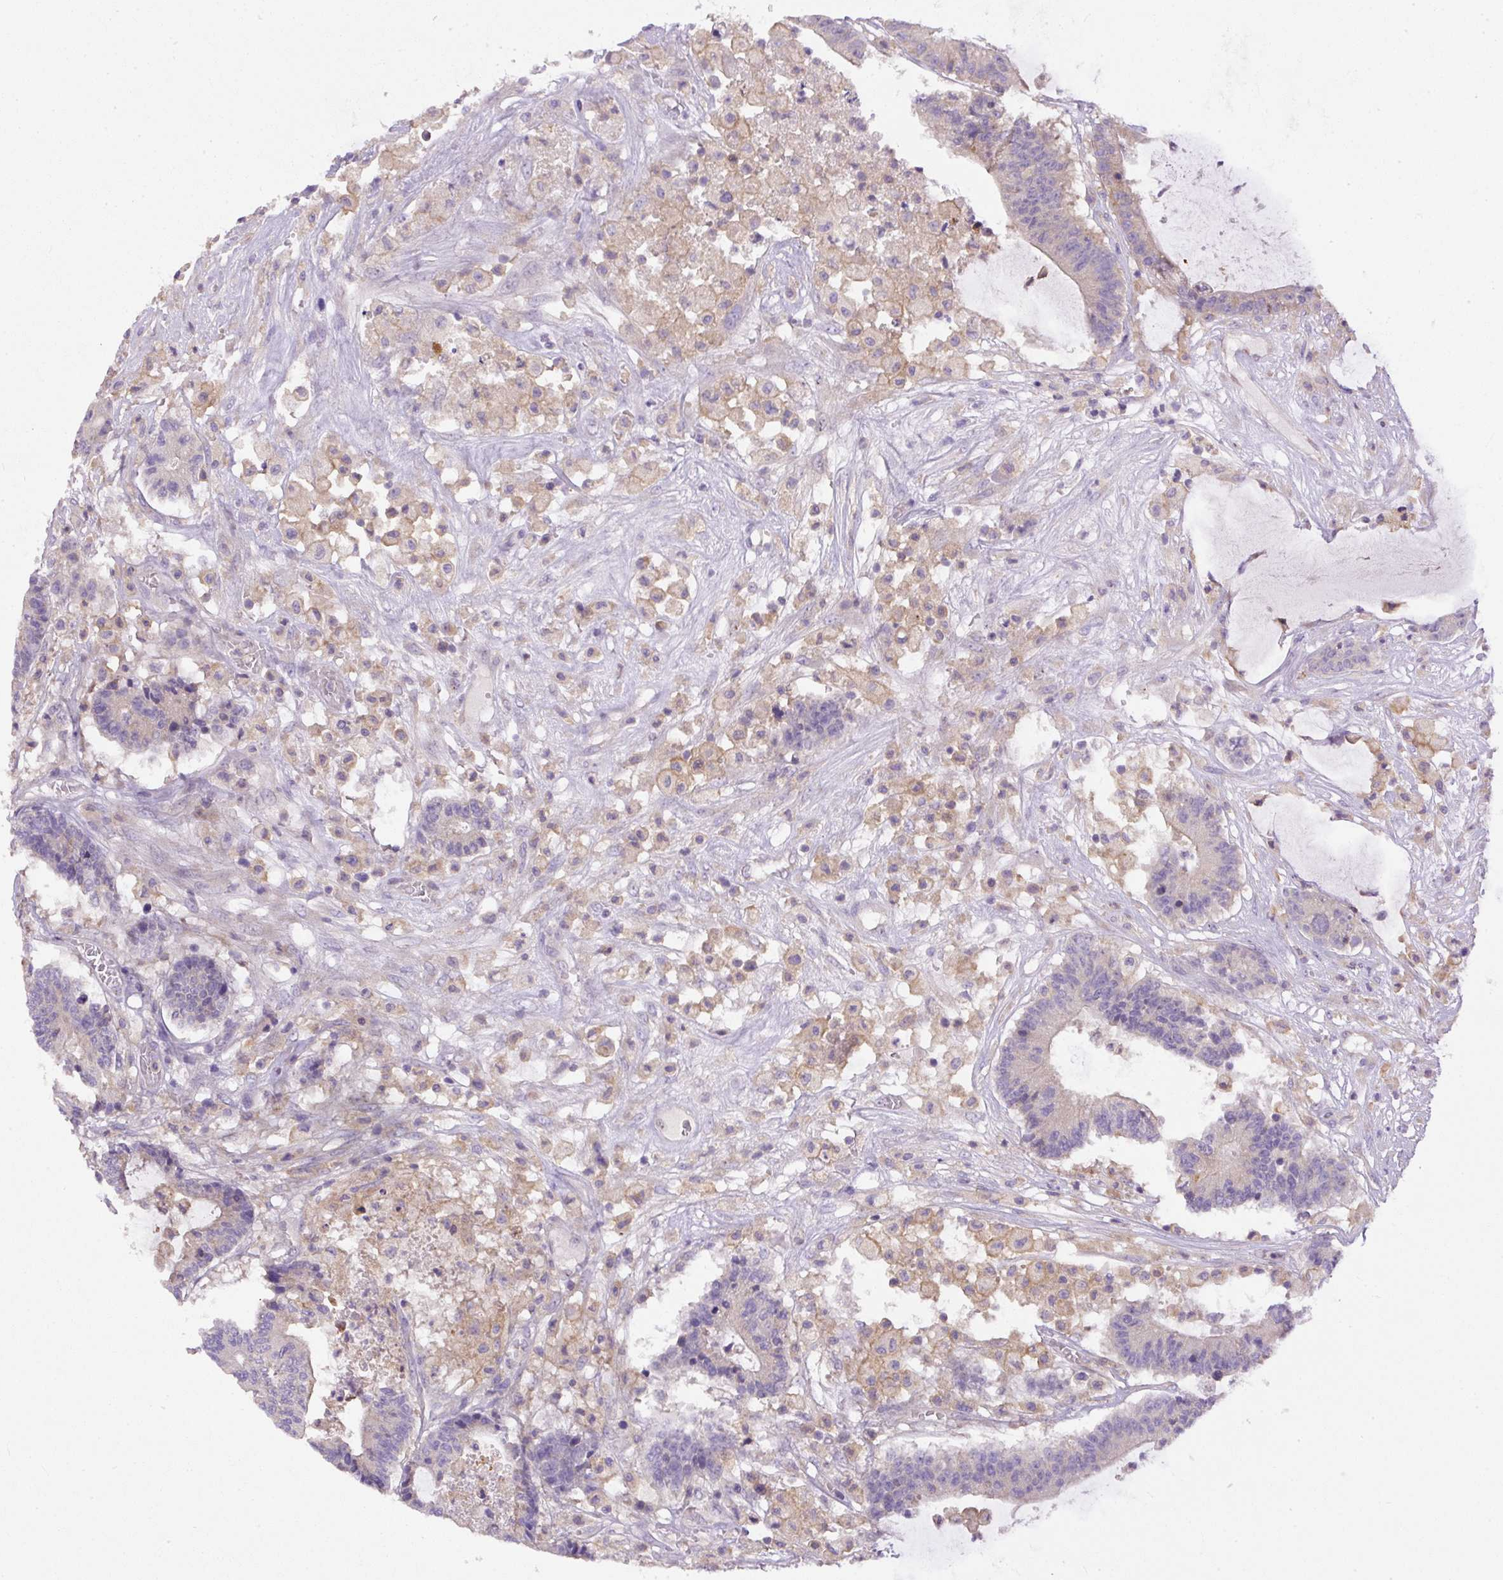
{"staining": {"intensity": "negative", "quantity": "none", "location": "none"}, "tissue": "colorectal cancer", "cell_type": "Tumor cells", "image_type": "cancer", "snomed": [{"axis": "morphology", "description": "Adenocarcinoma, NOS"}, {"axis": "topography", "description": "Colon"}], "caption": "High magnification brightfield microscopy of colorectal cancer (adenocarcinoma) stained with DAB (3,3'-diaminobenzidine) (brown) and counterstained with hematoxylin (blue): tumor cells show no significant expression. (Brightfield microscopy of DAB (3,3'-diaminobenzidine) immunohistochemistry (IHC) at high magnification).", "gene": "DAPK1", "patient": {"sex": "female", "age": 84}}